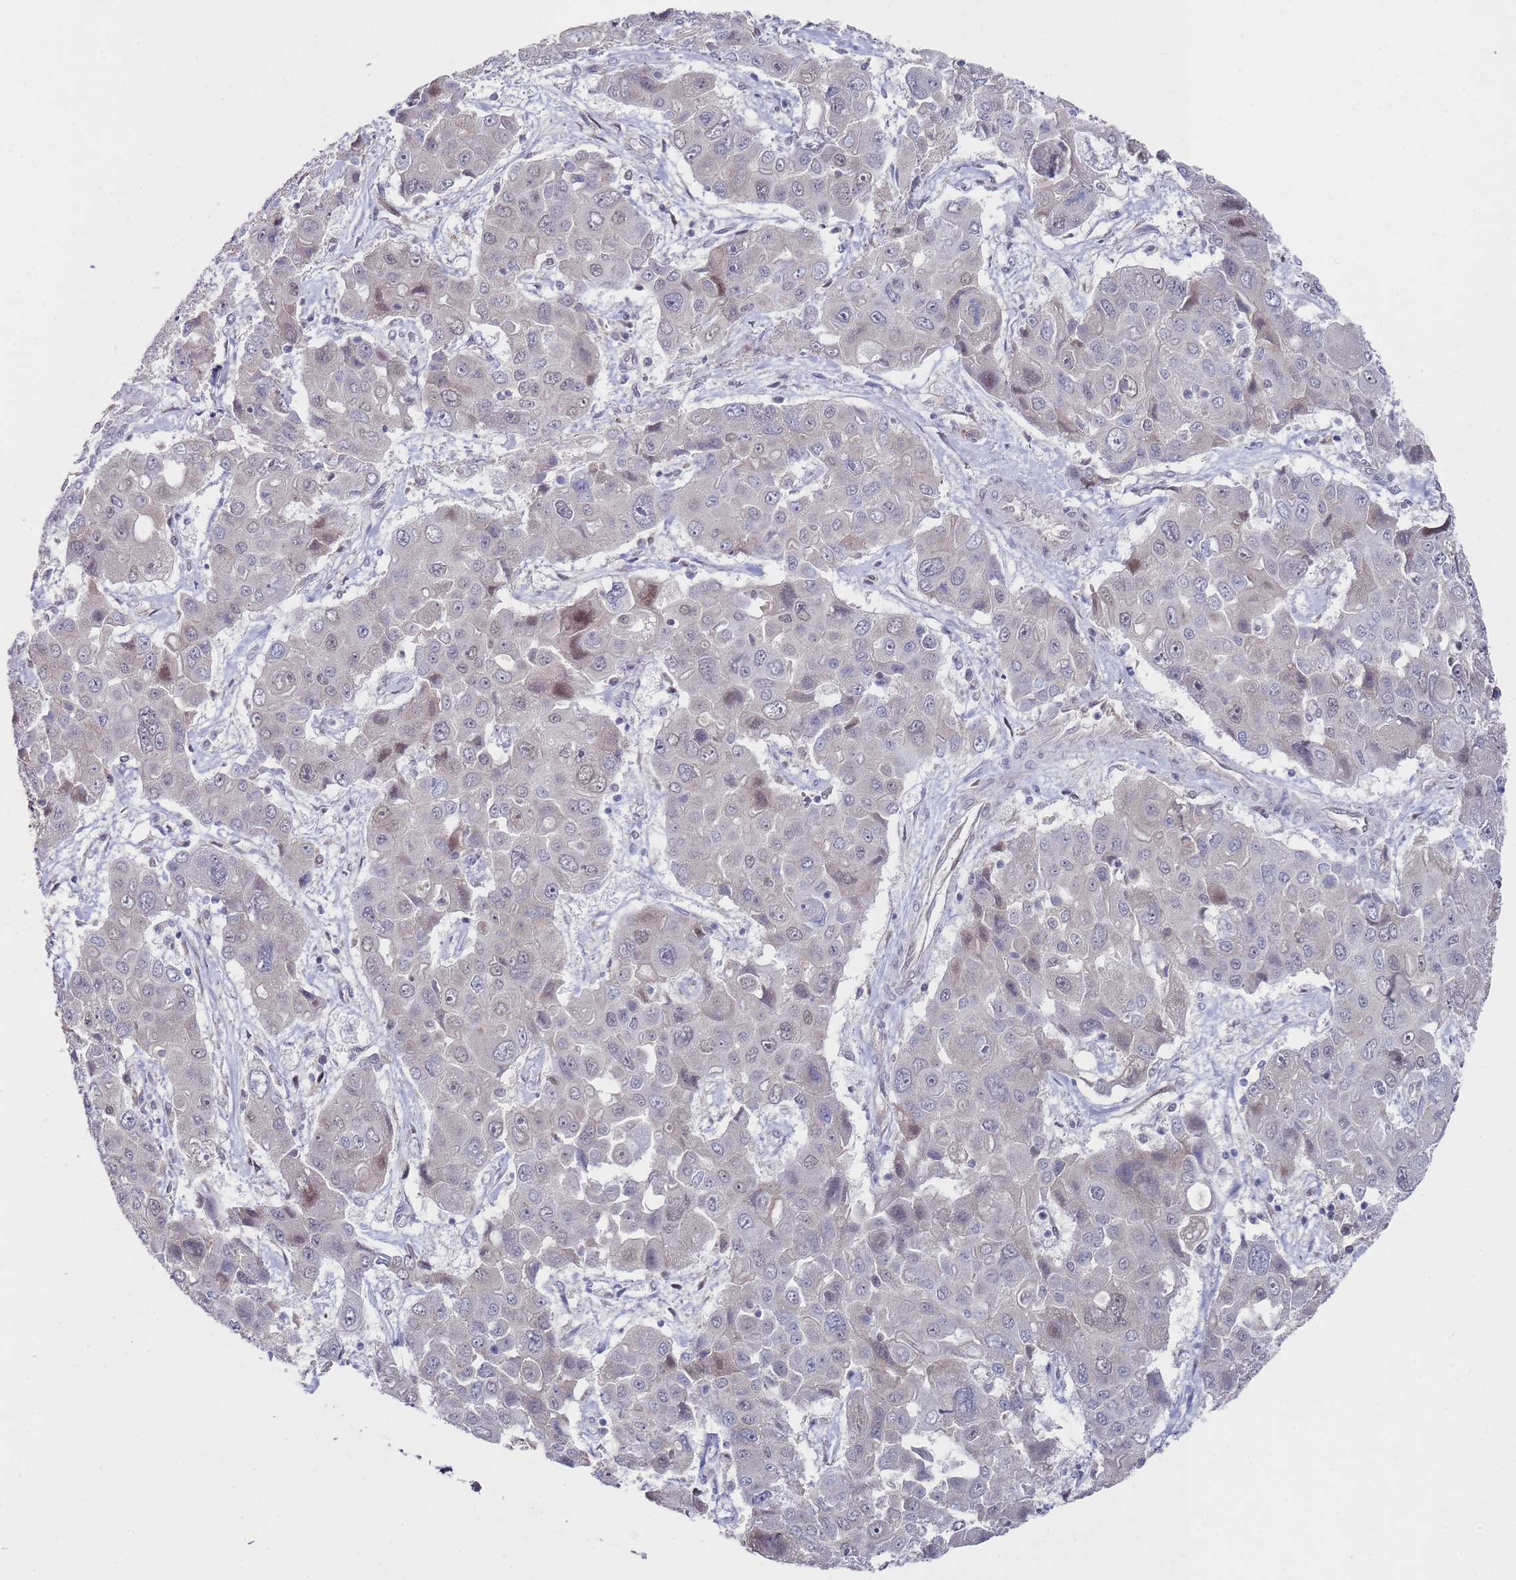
{"staining": {"intensity": "negative", "quantity": "none", "location": "none"}, "tissue": "liver cancer", "cell_type": "Tumor cells", "image_type": "cancer", "snomed": [{"axis": "morphology", "description": "Cholangiocarcinoma"}, {"axis": "topography", "description": "Liver"}], "caption": "The photomicrograph exhibits no staining of tumor cells in liver cholangiocarcinoma.", "gene": "COPS6", "patient": {"sex": "male", "age": 67}}